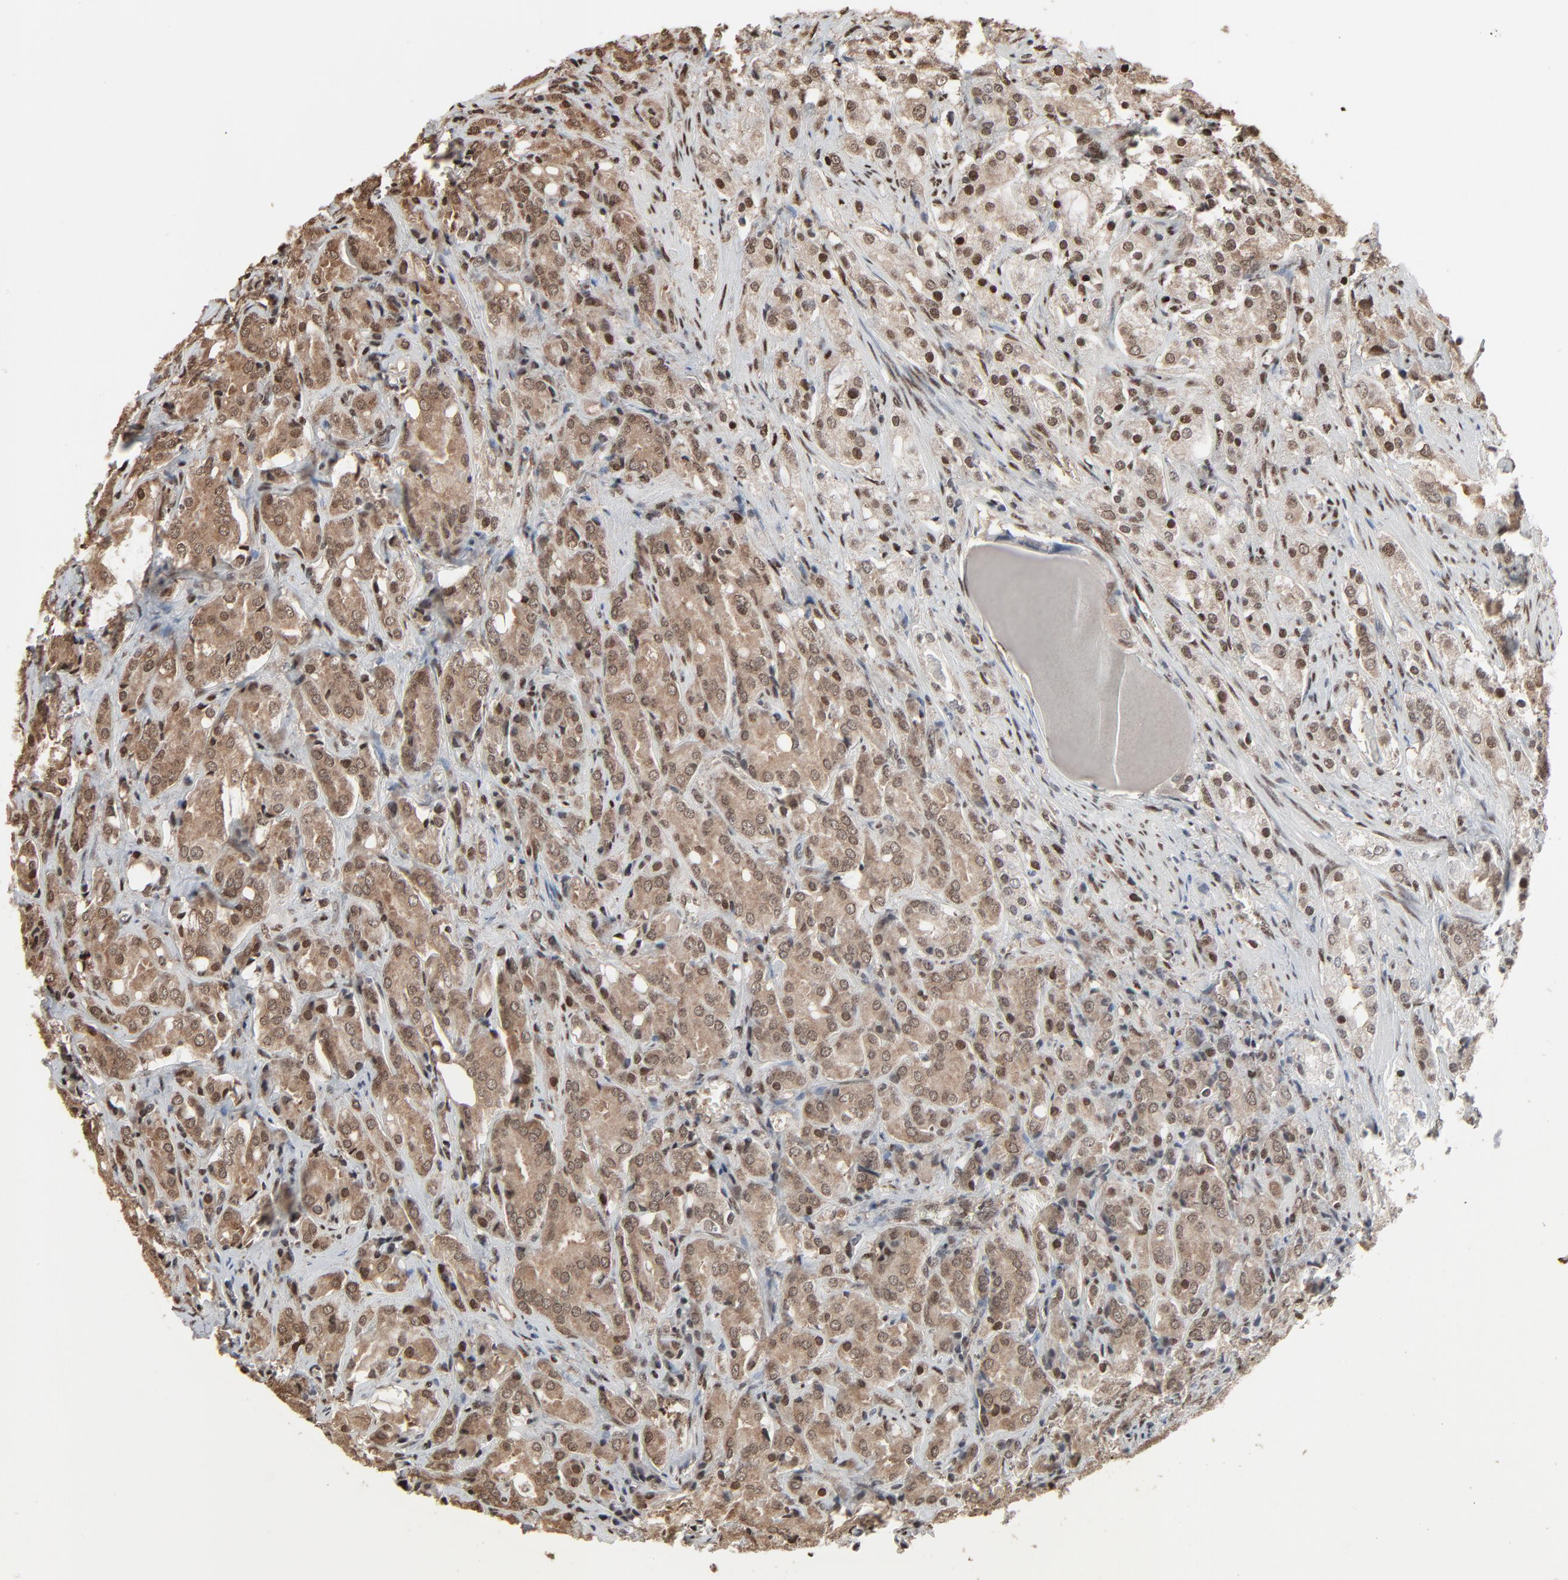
{"staining": {"intensity": "strong", "quantity": ">75%", "location": "cytoplasmic/membranous,nuclear"}, "tissue": "prostate cancer", "cell_type": "Tumor cells", "image_type": "cancer", "snomed": [{"axis": "morphology", "description": "Adenocarcinoma, High grade"}, {"axis": "topography", "description": "Prostate"}], "caption": "Immunohistochemistry photomicrograph of neoplastic tissue: prostate cancer stained using immunohistochemistry exhibits high levels of strong protein expression localized specifically in the cytoplasmic/membranous and nuclear of tumor cells, appearing as a cytoplasmic/membranous and nuclear brown color.", "gene": "MEIS2", "patient": {"sex": "male", "age": 68}}